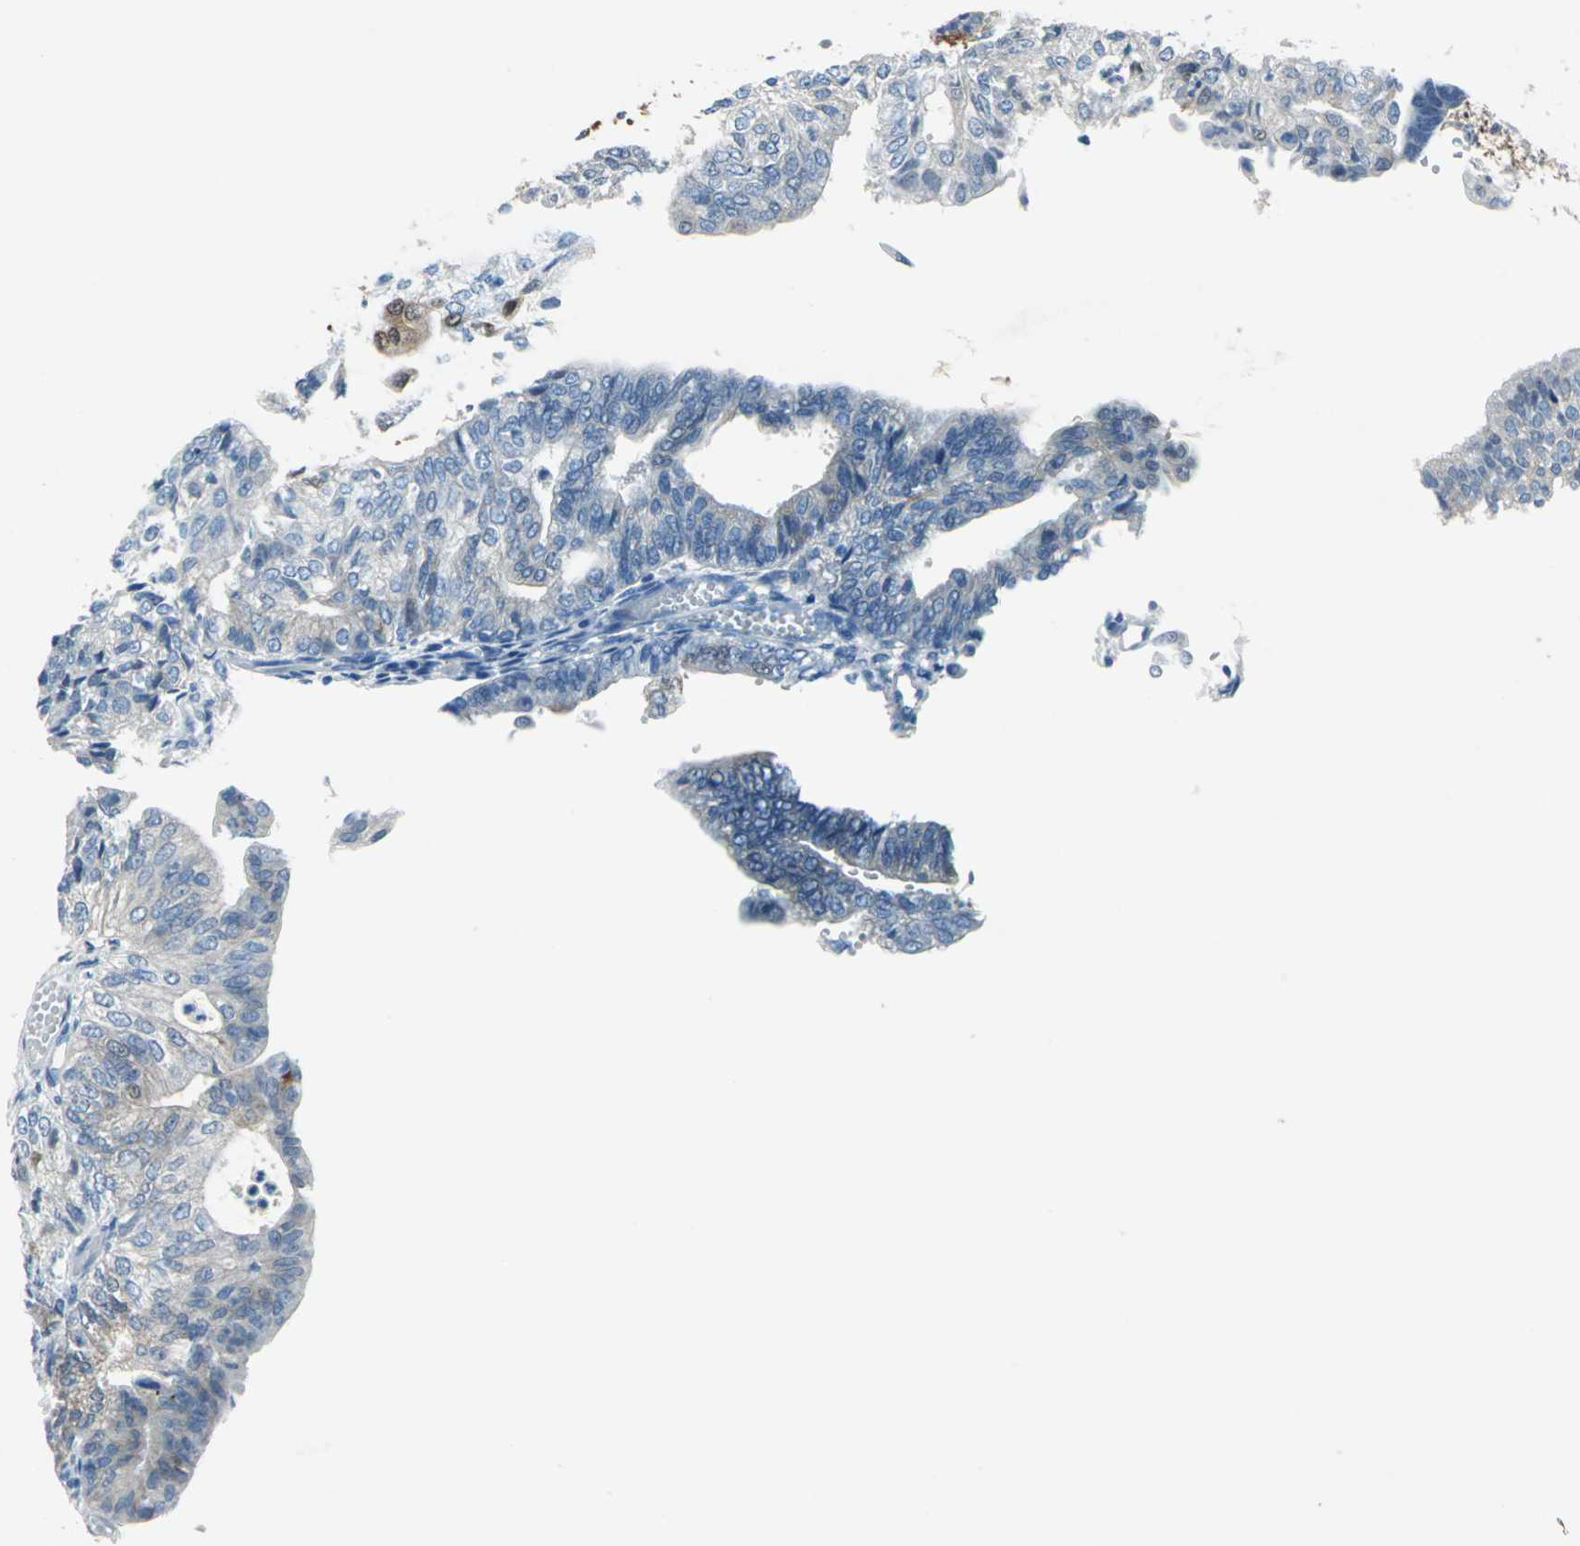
{"staining": {"intensity": "weak", "quantity": "<25%", "location": "cytoplasmic/membranous"}, "tissue": "endometrial cancer", "cell_type": "Tumor cells", "image_type": "cancer", "snomed": [{"axis": "morphology", "description": "Adenocarcinoma, NOS"}, {"axis": "topography", "description": "Endometrium"}], "caption": "High power microscopy micrograph of an immunohistochemistry (IHC) micrograph of endometrial cancer (adenocarcinoma), revealing no significant staining in tumor cells.", "gene": "SFN", "patient": {"sex": "female", "age": 59}}